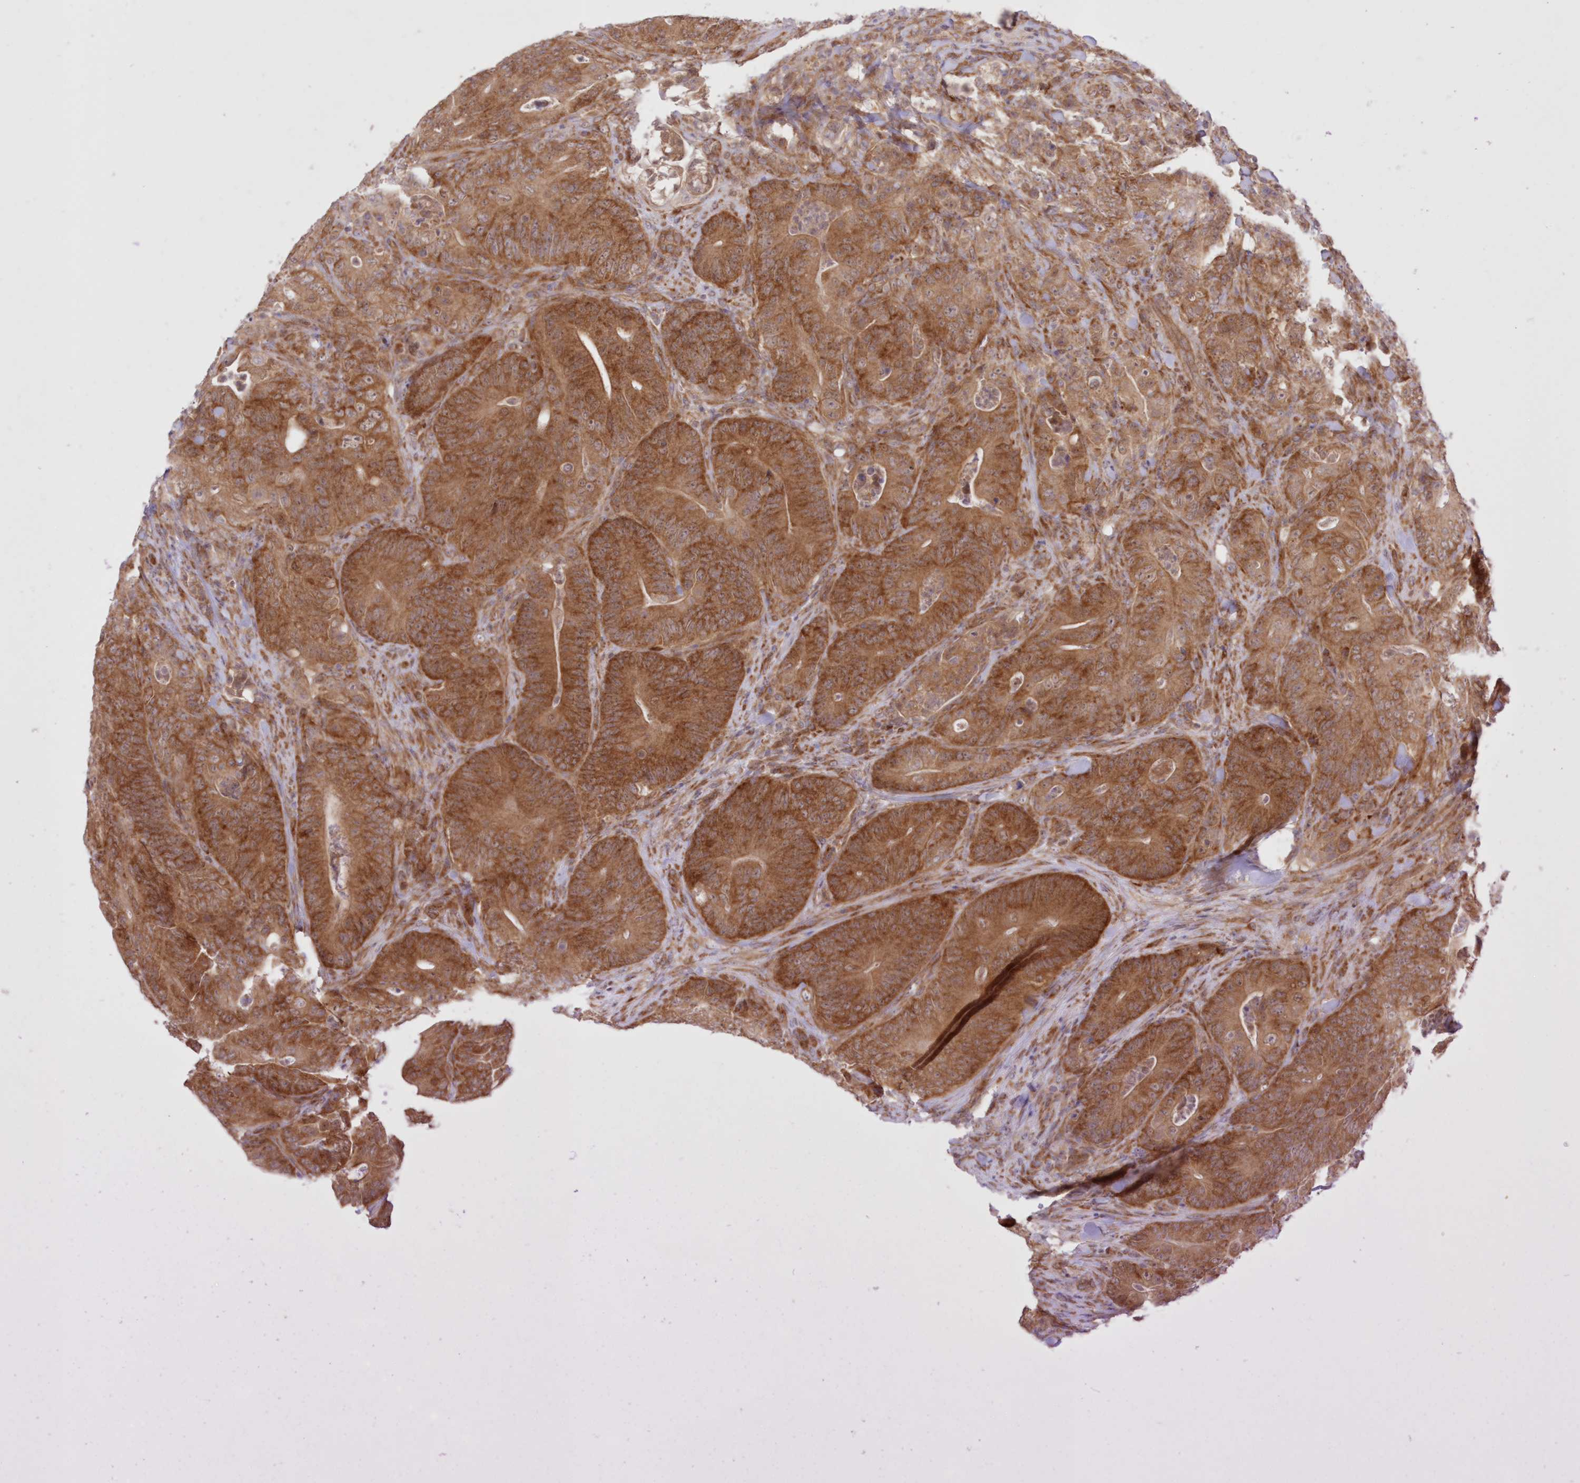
{"staining": {"intensity": "strong", "quantity": ">75%", "location": "cytoplasmic/membranous"}, "tissue": "colorectal cancer", "cell_type": "Tumor cells", "image_type": "cancer", "snomed": [{"axis": "morphology", "description": "Normal tissue, NOS"}, {"axis": "topography", "description": "Colon"}], "caption": "Brown immunohistochemical staining in human colorectal cancer exhibits strong cytoplasmic/membranous expression in approximately >75% of tumor cells. (brown staining indicates protein expression, while blue staining denotes nuclei).", "gene": "RNPEP", "patient": {"sex": "female", "age": 82}}